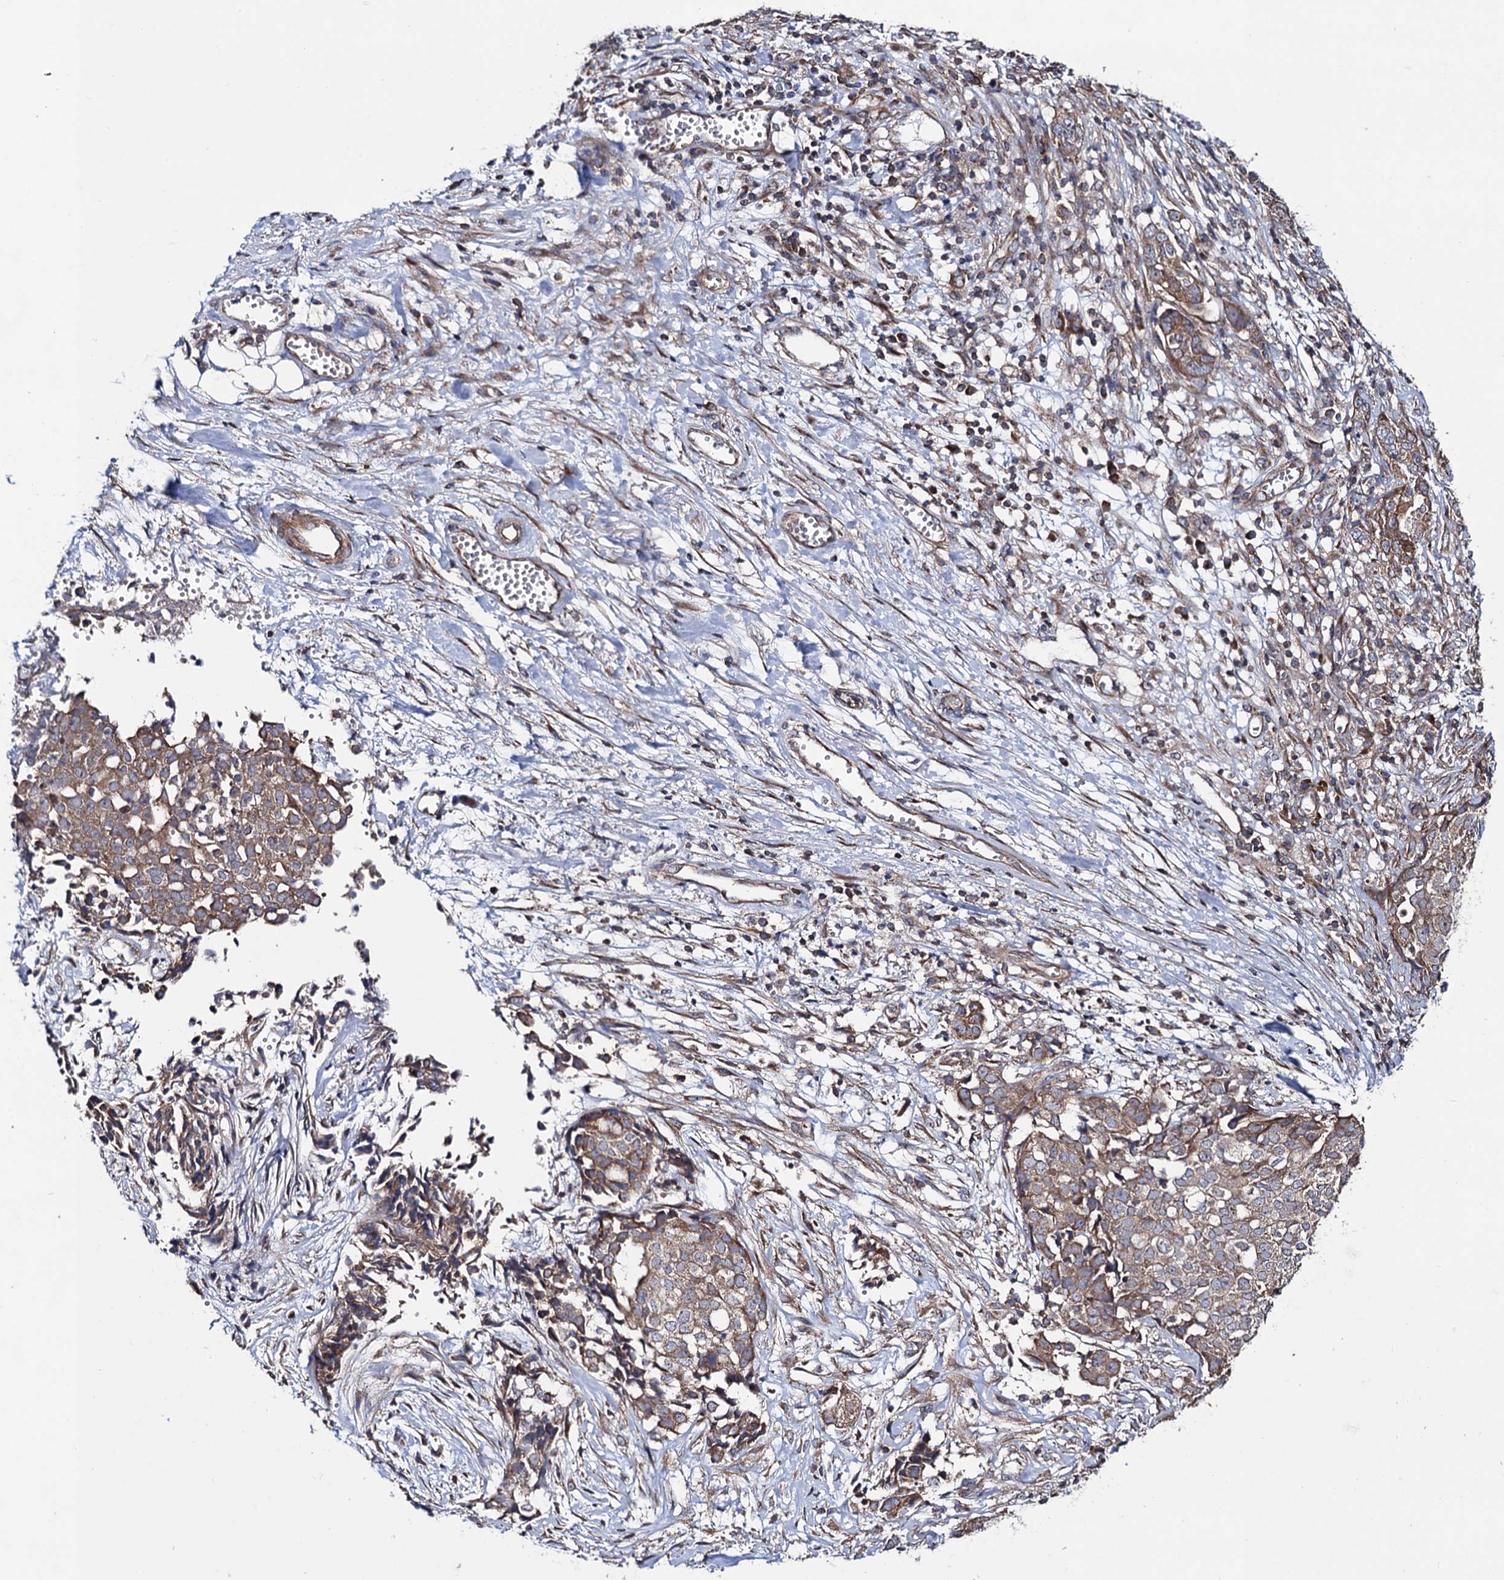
{"staining": {"intensity": "moderate", "quantity": ">75%", "location": "cytoplasmic/membranous"}, "tissue": "ovarian cancer", "cell_type": "Tumor cells", "image_type": "cancer", "snomed": [{"axis": "morphology", "description": "Cystadenocarcinoma, serous, NOS"}, {"axis": "topography", "description": "Soft tissue"}, {"axis": "topography", "description": "Ovary"}], "caption": "Immunohistochemistry micrograph of human ovarian cancer stained for a protein (brown), which exhibits medium levels of moderate cytoplasmic/membranous staining in about >75% of tumor cells.", "gene": "DYDC1", "patient": {"sex": "female", "age": 57}}